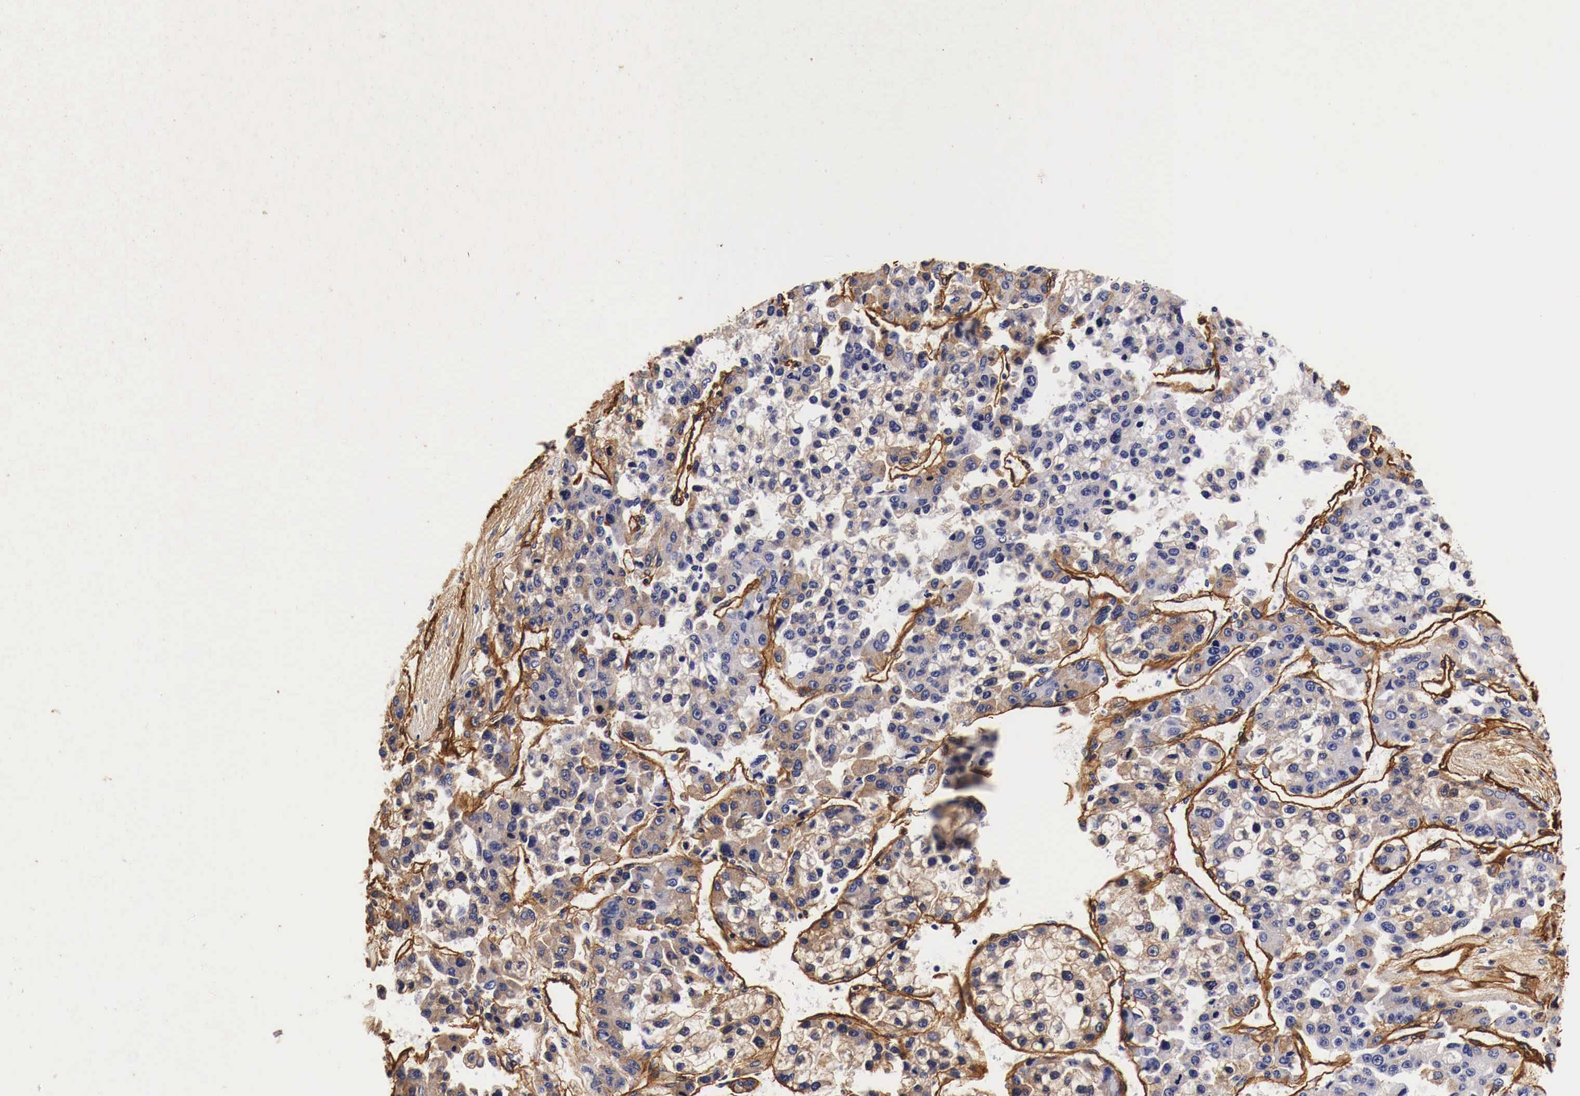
{"staining": {"intensity": "moderate", "quantity": "25%-75%", "location": "cytoplasmic/membranous"}, "tissue": "liver cancer", "cell_type": "Tumor cells", "image_type": "cancer", "snomed": [{"axis": "morphology", "description": "Carcinoma, Hepatocellular, NOS"}, {"axis": "topography", "description": "Liver"}], "caption": "Protein staining of liver hepatocellular carcinoma tissue demonstrates moderate cytoplasmic/membranous staining in about 25%-75% of tumor cells. (IHC, brightfield microscopy, high magnification).", "gene": "LAMB2", "patient": {"sex": "female", "age": 66}}